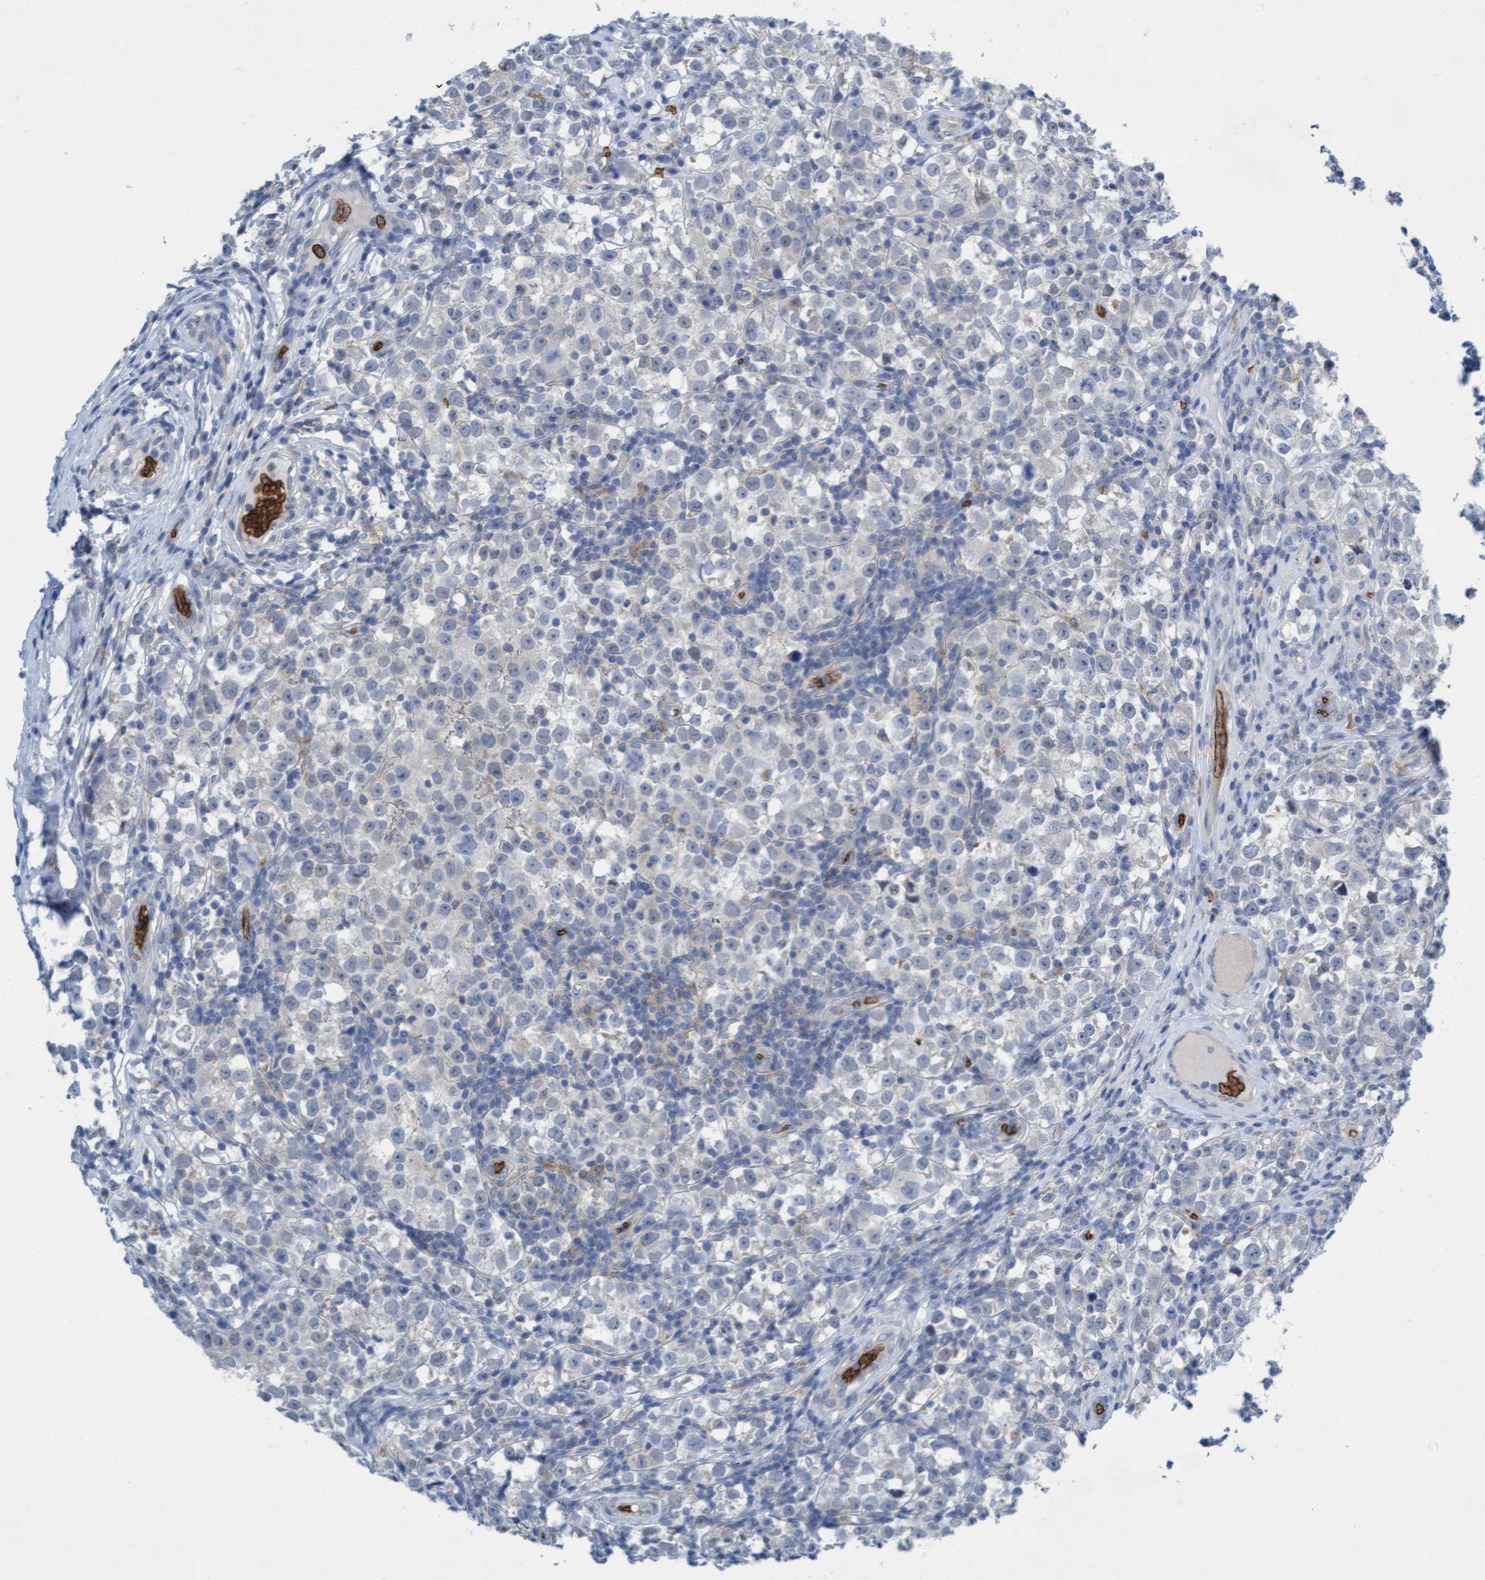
{"staining": {"intensity": "negative", "quantity": "none", "location": "none"}, "tissue": "testis cancer", "cell_type": "Tumor cells", "image_type": "cancer", "snomed": [{"axis": "morphology", "description": "Normal tissue, NOS"}, {"axis": "morphology", "description": "Seminoma, NOS"}, {"axis": "topography", "description": "Testis"}], "caption": "The image reveals no significant expression in tumor cells of testis cancer (seminoma).", "gene": "SPEM2", "patient": {"sex": "male", "age": 43}}